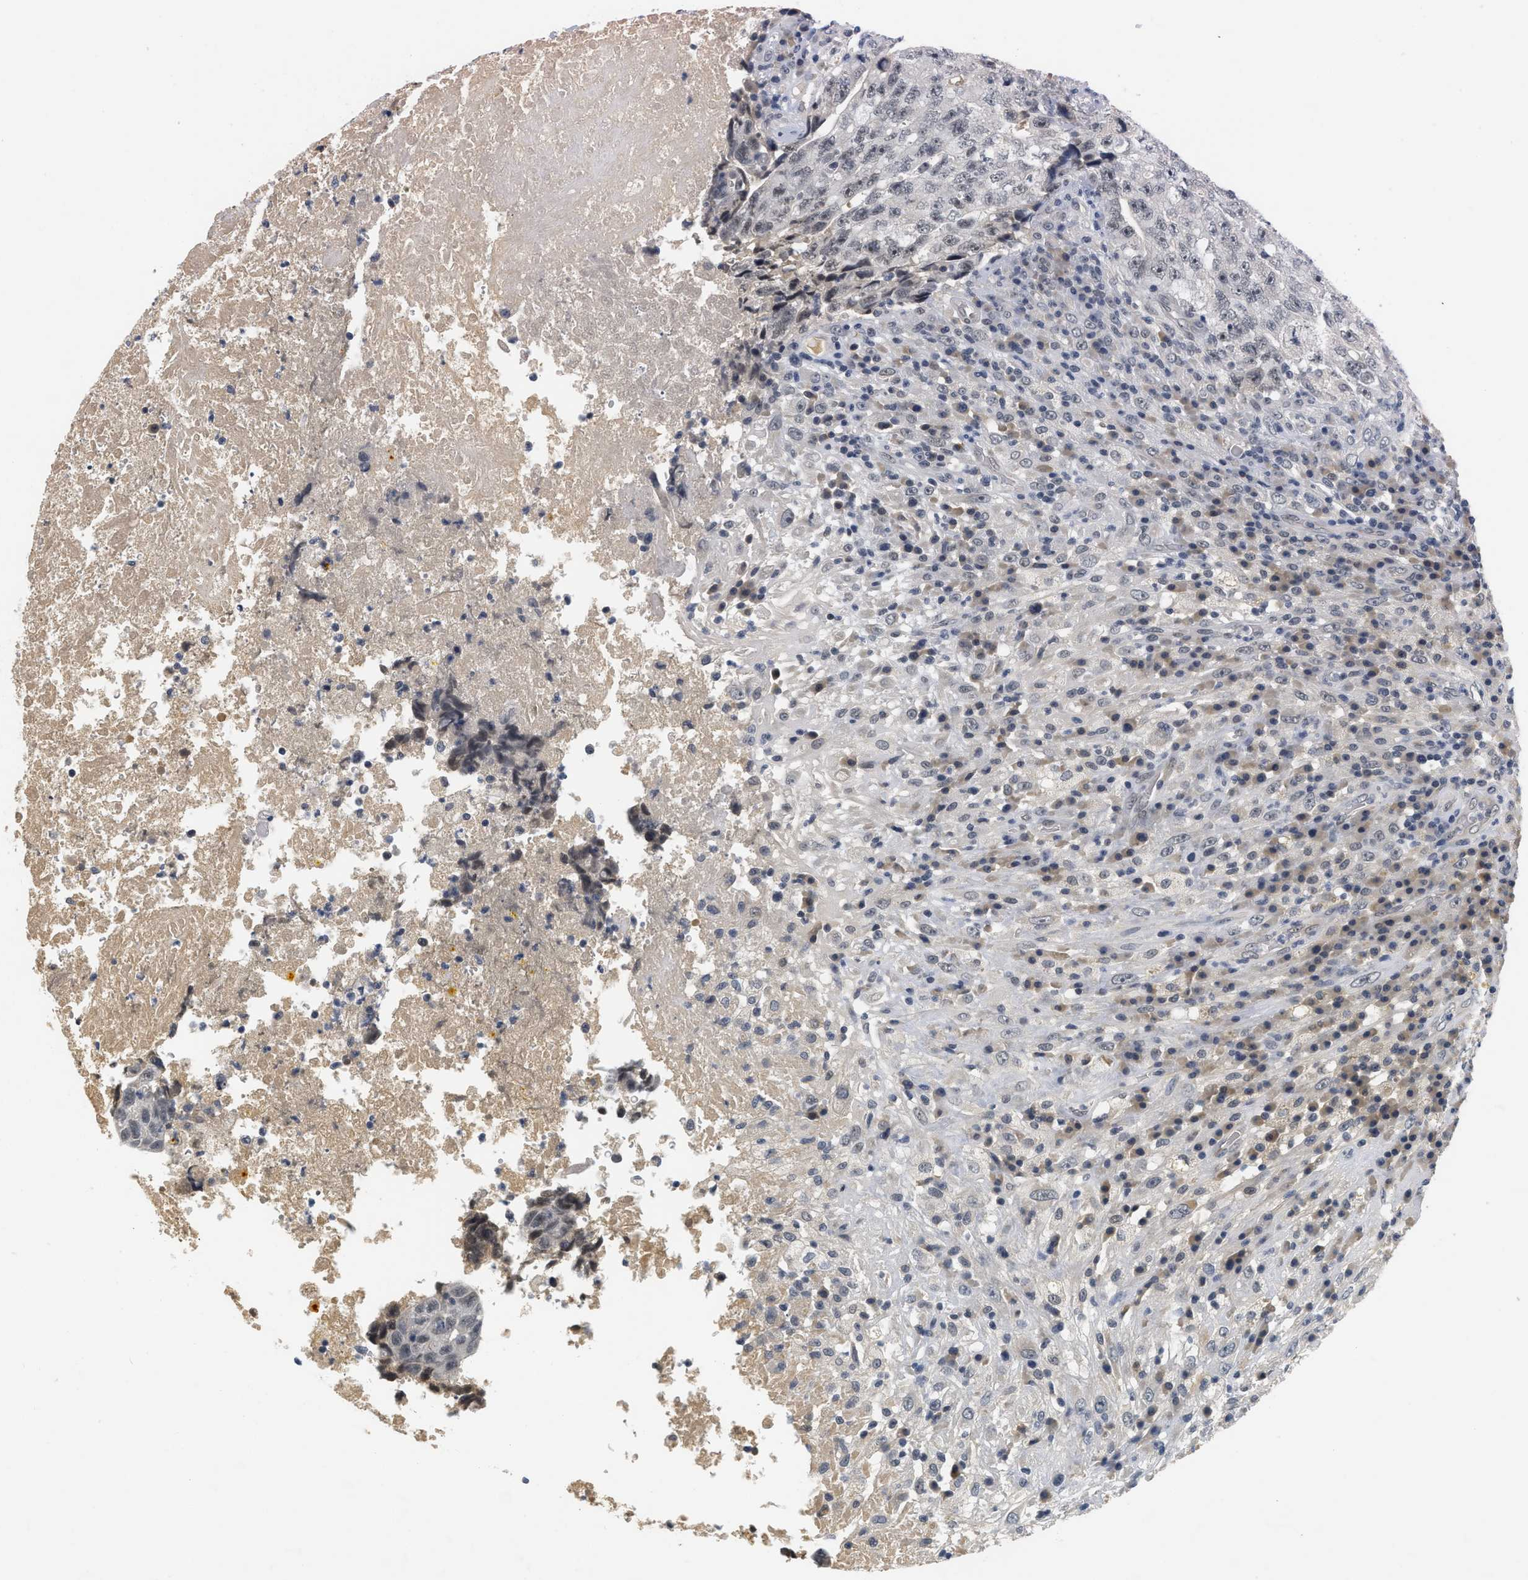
{"staining": {"intensity": "weak", "quantity": "<25%", "location": "nuclear"}, "tissue": "testis cancer", "cell_type": "Tumor cells", "image_type": "cancer", "snomed": [{"axis": "morphology", "description": "Necrosis, NOS"}, {"axis": "morphology", "description": "Carcinoma, Embryonal, NOS"}, {"axis": "topography", "description": "Testis"}], "caption": "DAB immunohistochemical staining of human embryonal carcinoma (testis) shows no significant positivity in tumor cells.", "gene": "MZF1", "patient": {"sex": "male", "age": 19}}